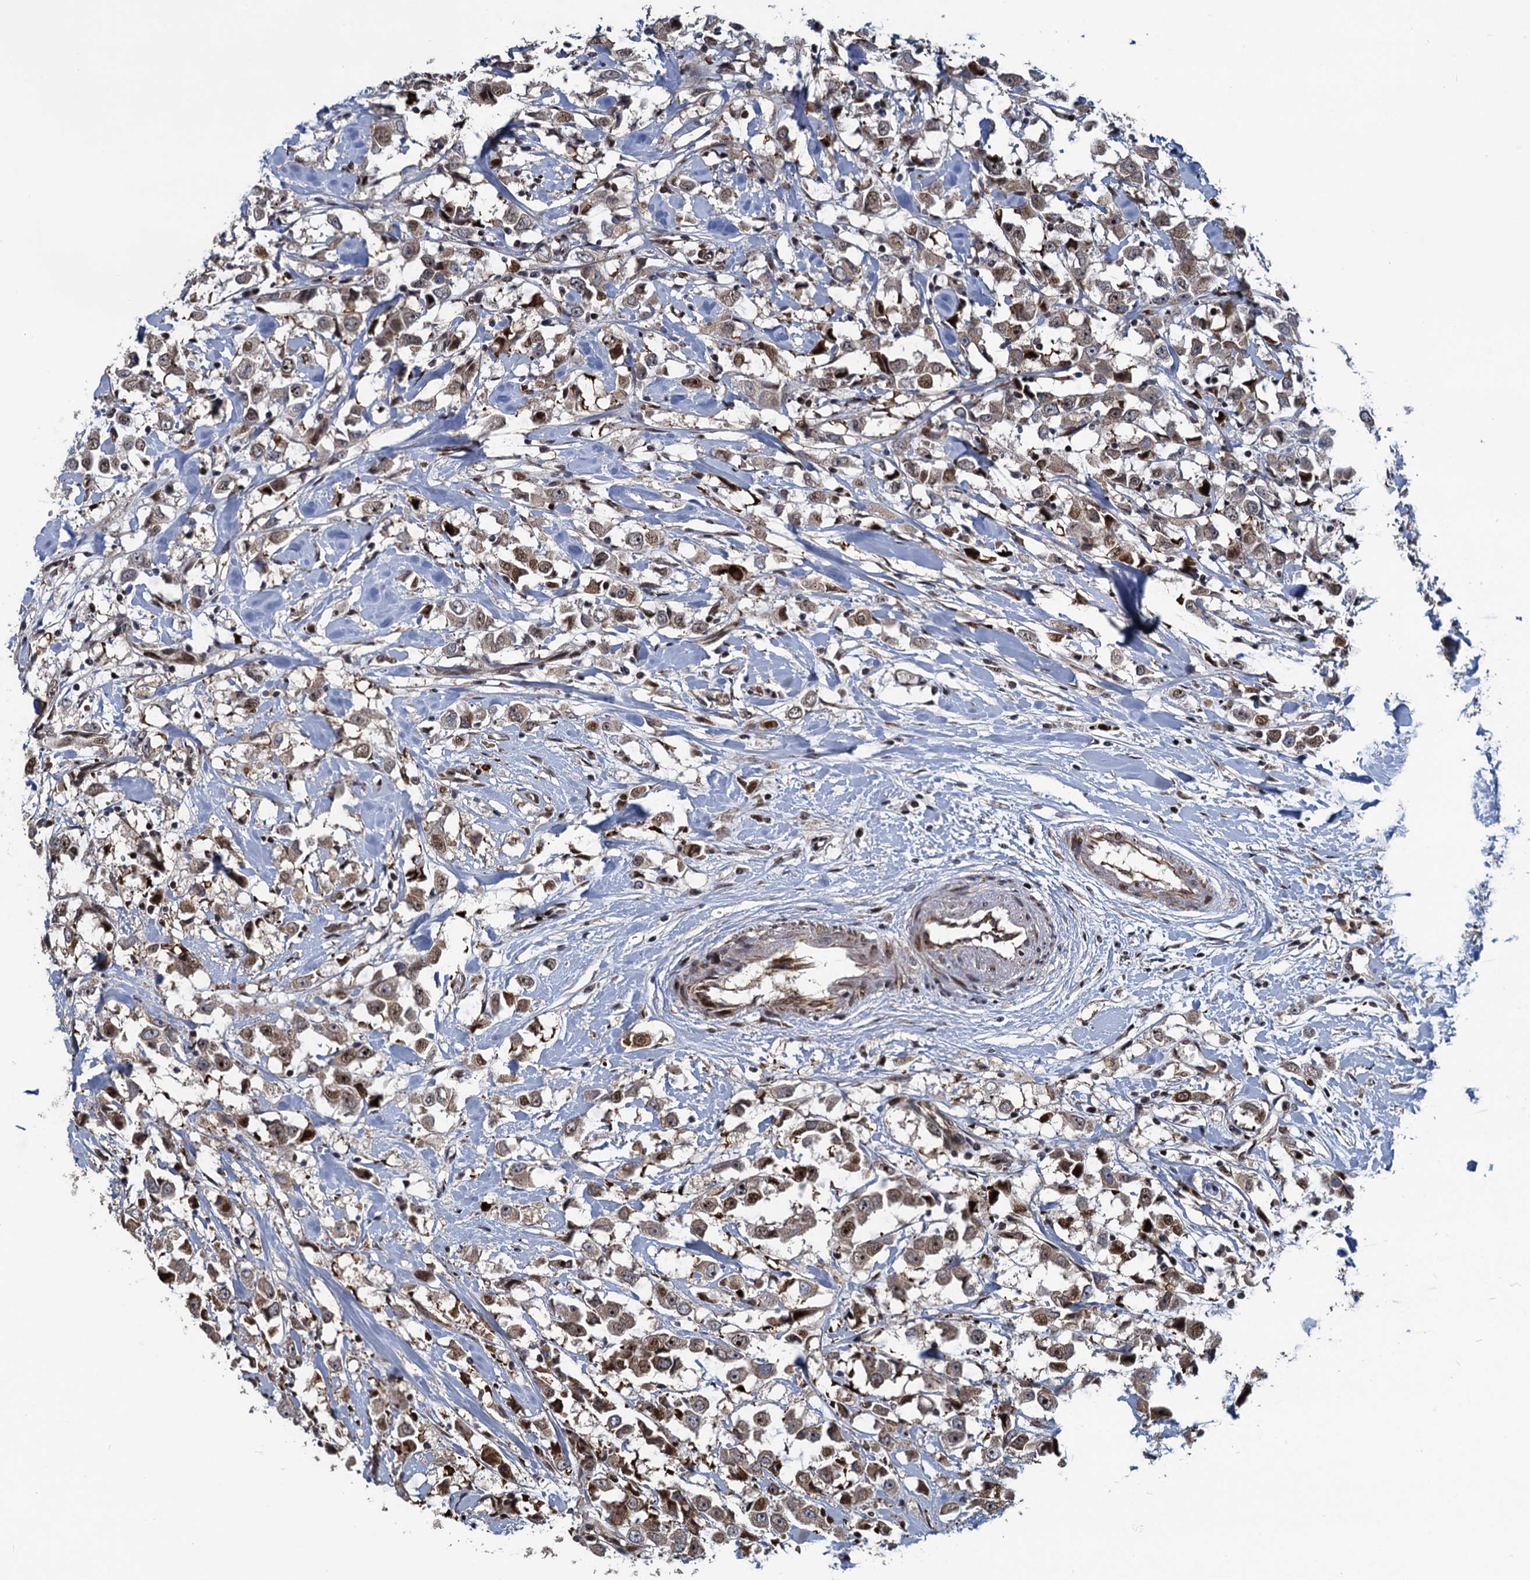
{"staining": {"intensity": "moderate", "quantity": ">75%", "location": "cytoplasmic/membranous,nuclear"}, "tissue": "breast cancer", "cell_type": "Tumor cells", "image_type": "cancer", "snomed": [{"axis": "morphology", "description": "Duct carcinoma"}, {"axis": "topography", "description": "Breast"}], "caption": "Human breast cancer (intraductal carcinoma) stained with a brown dye exhibits moderate cytoplasmic/membranous and nuclear positive expression in about >75% of tumor cells.", "gene": "ATOSA", "patient": {"sex": "female", "age": 61}}